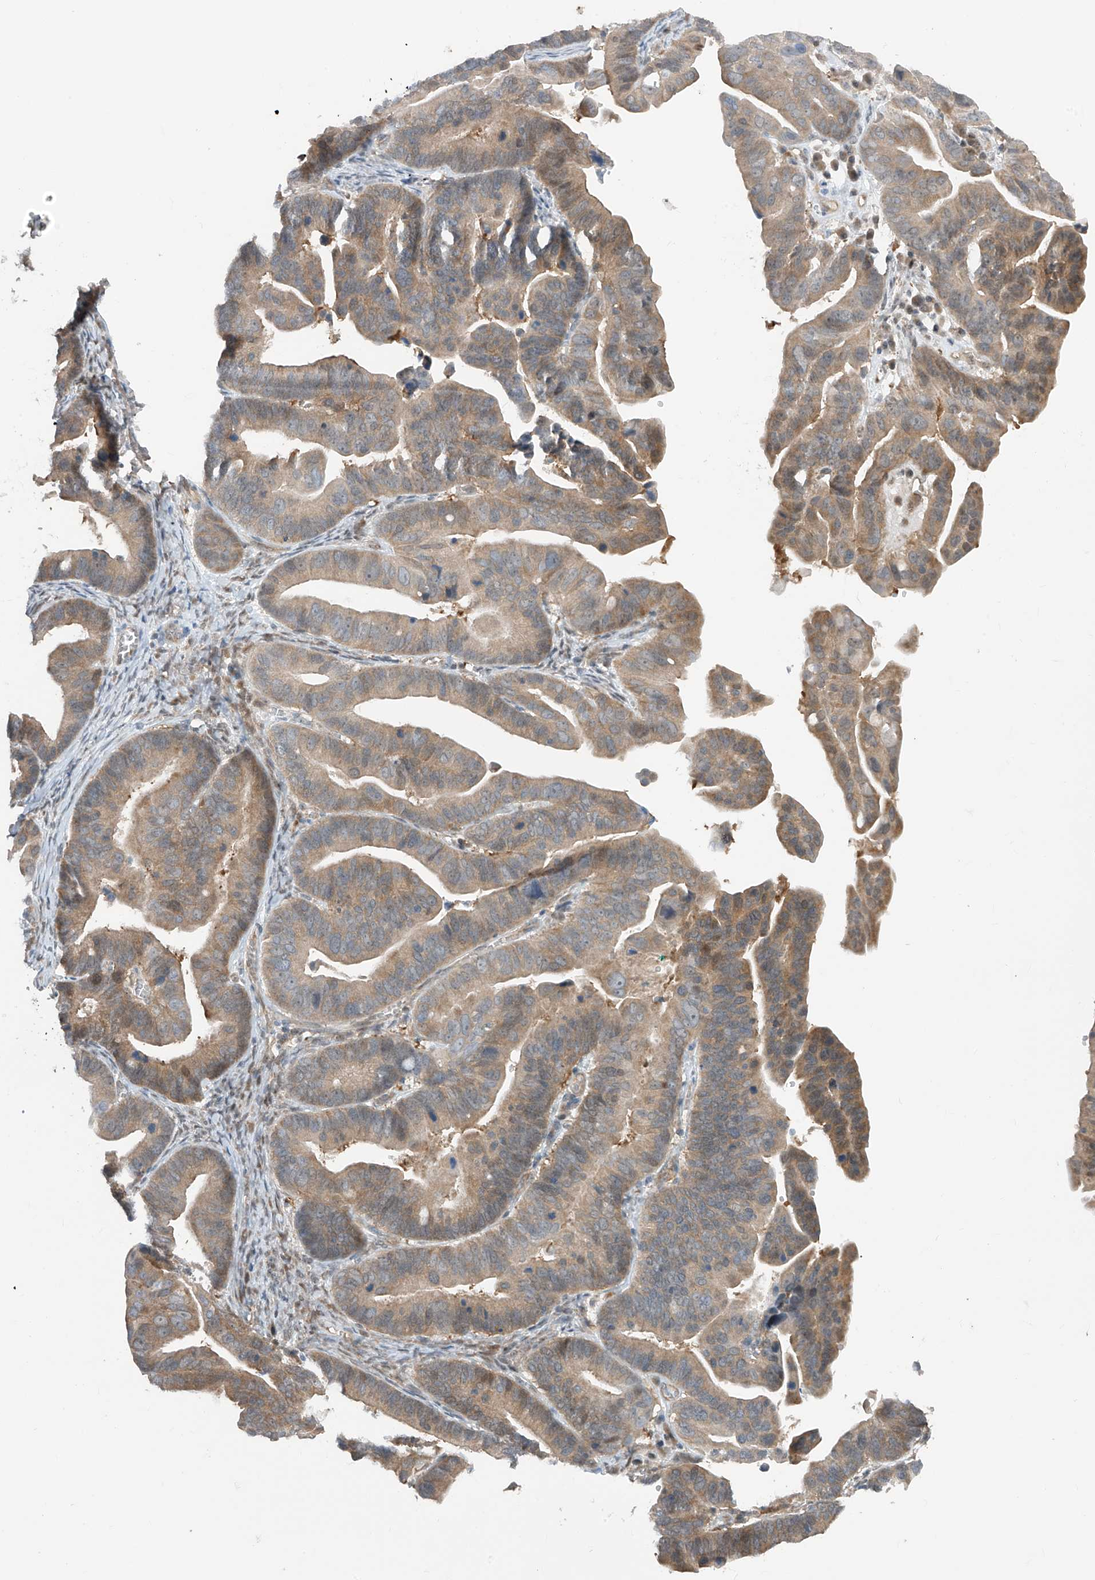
{"staining": {"intensity": "weak", "quantity": ">75%", "location": "cytoplasmic/membranous"}, "tissue": "ovarian cancer", "cell_type": "Tumor cells", "image_type": "cancer", "snomed": [{"axis": "morphology", "description": "Cystadenocarcinoma, serous, NOS"}, {"axis": "topography", "description": "Ovary"}], "caption": "This photomicrograph displays immunohistochemistry (IHC) staining of ovarian cancer (serous cystadenocarcinoma), with low weak cytoplasmic/membranous staining in about >75% of tumor cells.", "gene": "TTC38", "patient": {"sex": "female", "age": 56}}